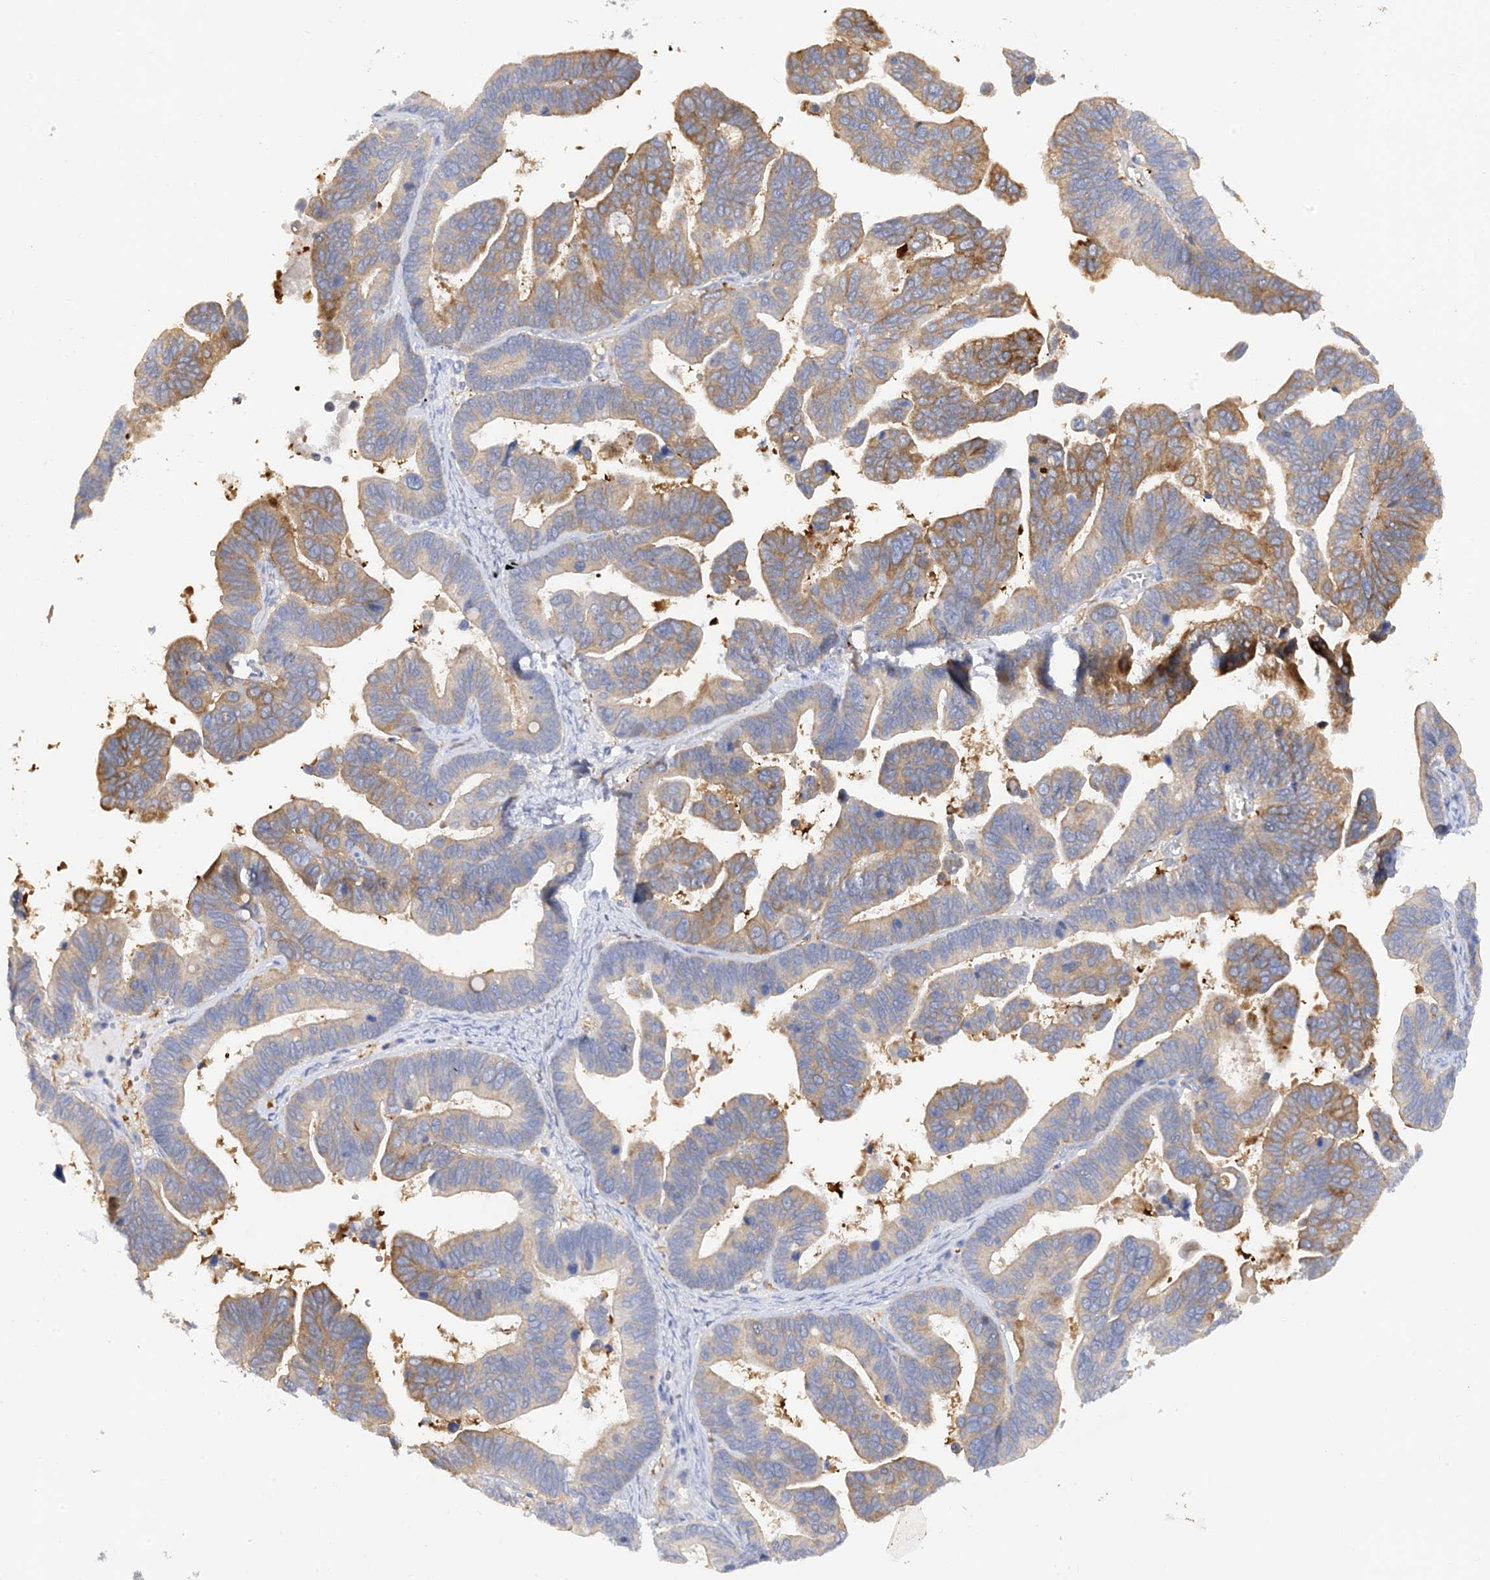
{"staining": {"intensity": "moderate", "quantity": "25%-75%", "location": "cytoplasmic/membranous"}, "tissue": "ovarian cancer", "cell_type": "Tumor cells", "image_type": "cancer", "snomed": [{"axis": "morphology", "description": "Cystadenocarcinoma, serous, NOS"}, {"axis": "topography", "description": "Ovary"}], "caption": "Immunohistochemistry (IHC) photomicrograph of neoplastic tissue: human serous cystadenocarcinoma (ovarian) stained using immunohistochemistry (IHC) demonstrates medium levels of moderate protein expression localized specifically in the cytoplasmic/membranous of tumor cells, appearing as a cytoplasmic/membranous brown color.", "gene": "ARV1", "patient": {"sex": "female", "age": 56}}